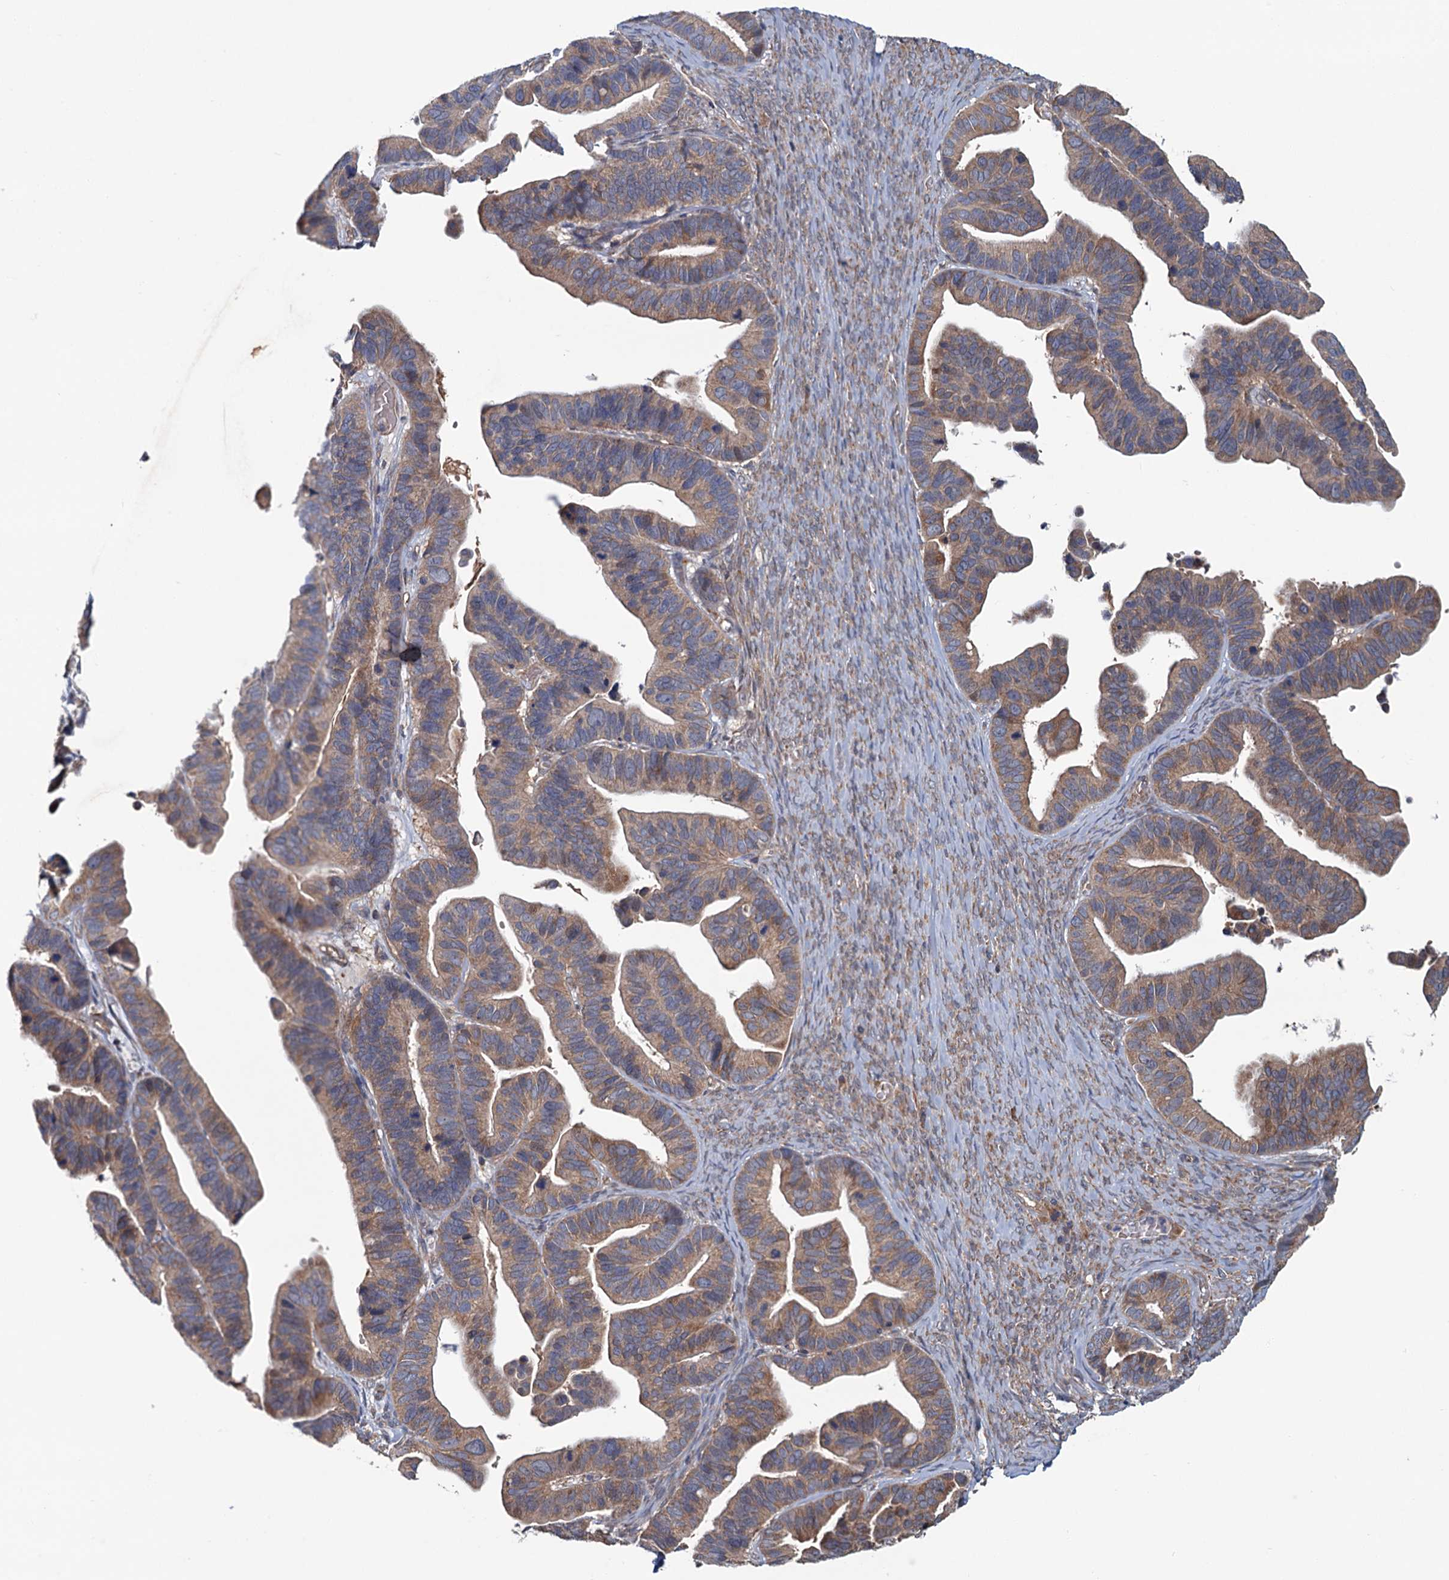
{"staining": {"intensity": "moderate", "quantity": ">75%", "location": "cytoplasmic/membranous"}, "tissue": "ovarian cancer", "cell_type": "Tumor cells", "image_type": "cancer", "snomed": [{"axis": "morphology", "description": "Cystadenocarcinoma, serous, NOS"}, {"axis": "topography", "description": "Ovary"}], "caption": "Moderate cytoplasmic/membranous staining for a protein is present in about >75% of tumor cells of serous cystadenocarcinoma (ovarian) using immunohistochemistry (IHC).", "gene": "MTRR", "patient": {"sex": "female", "age": 56}}